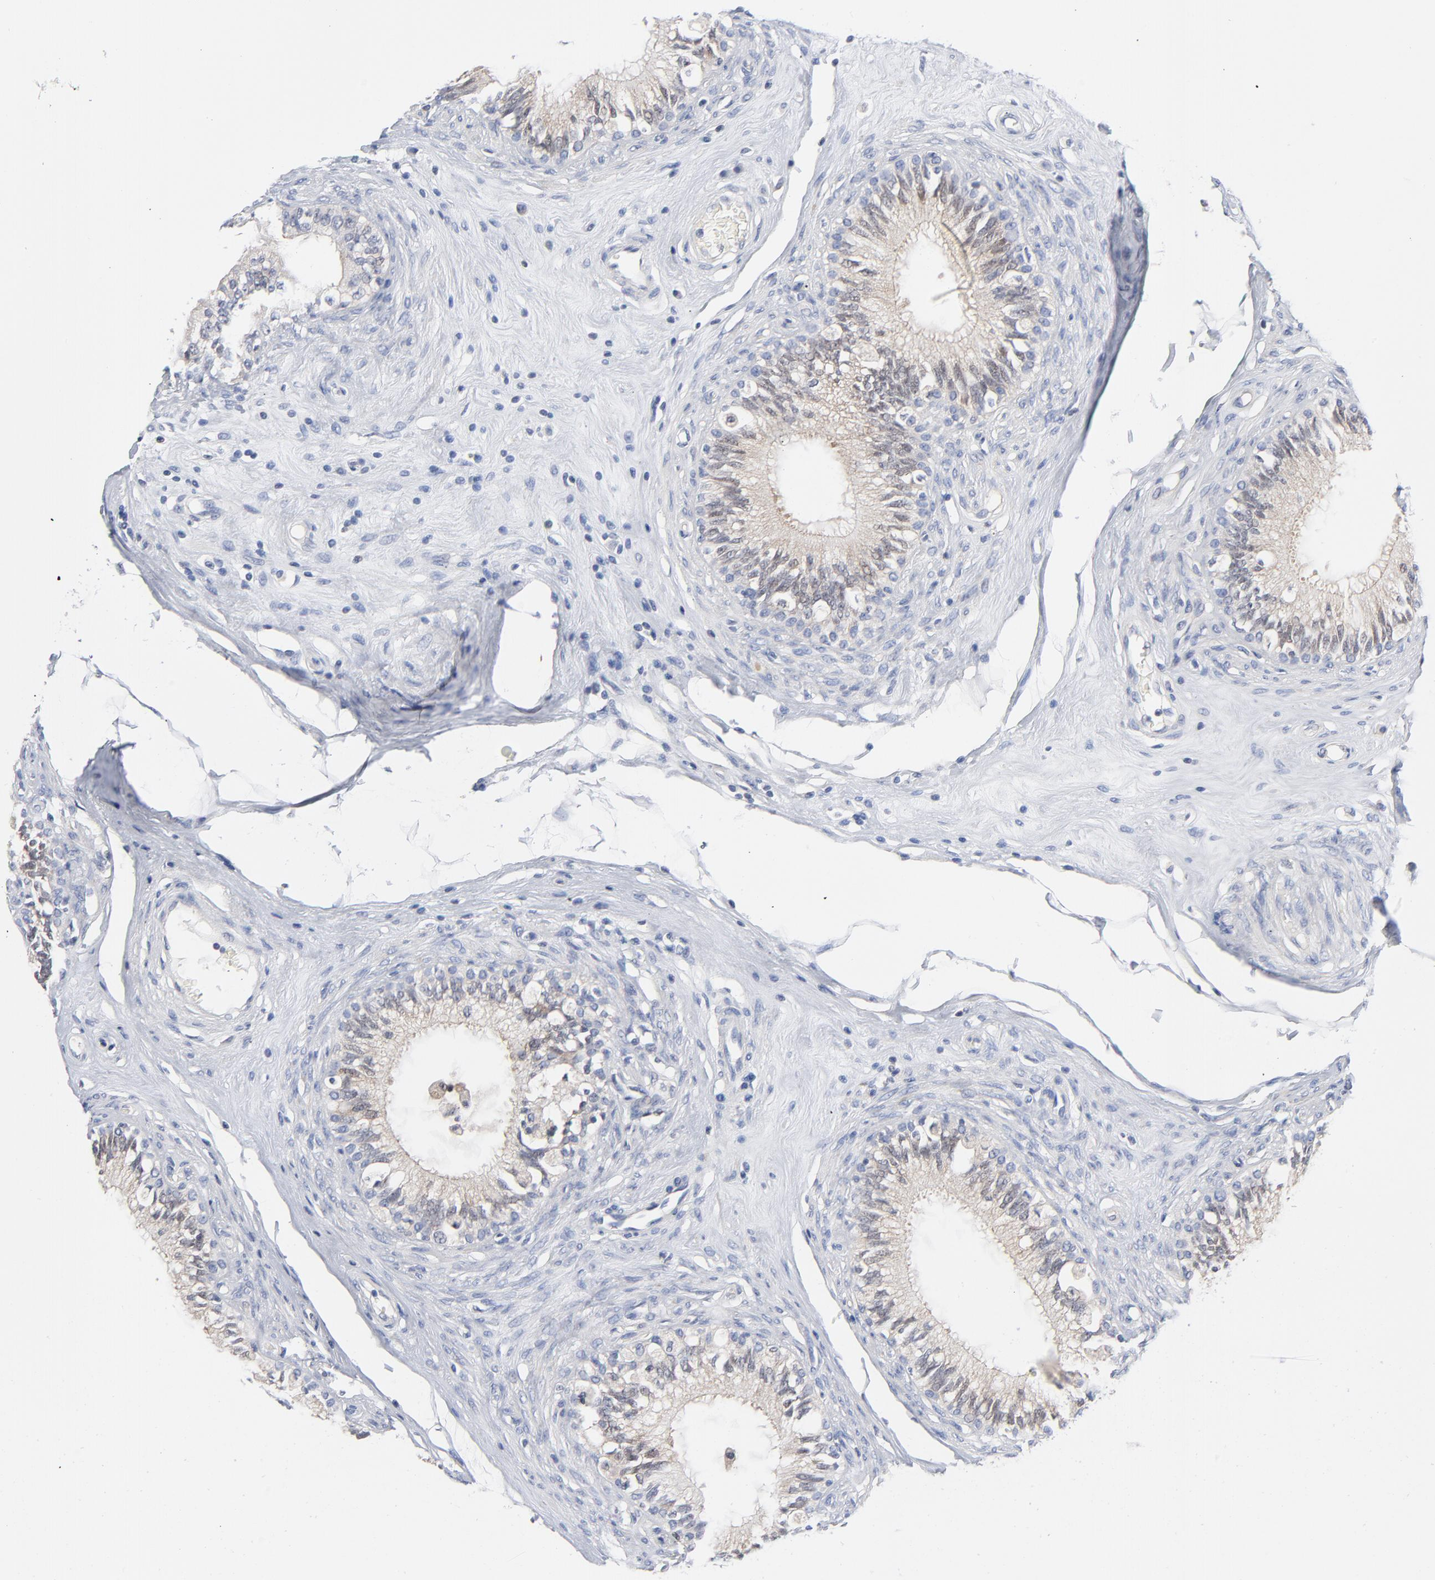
{"staining": {"intensity": "weak", "quantity": ">75%", "location": "cytoplasmic/membranous"}, "tissue": "epididymis", "cell_type": "Glandular cells", "image_type": "normal", "snomed": [{"axis": "morphology", "description": "Normal tissue, NOS"}, {"axis": "morphology", "description": "Inflammation, NOS"}, {"axis": "topography", "description": "Epididymis"}], "caption": "Epididymis stained with a brown dye shows weak cytoplasmic/membranous positive expression in approximately >75% of glandular cells.", "gene": "CAB39L", "patient": {"sex": "male", "age": 84}}